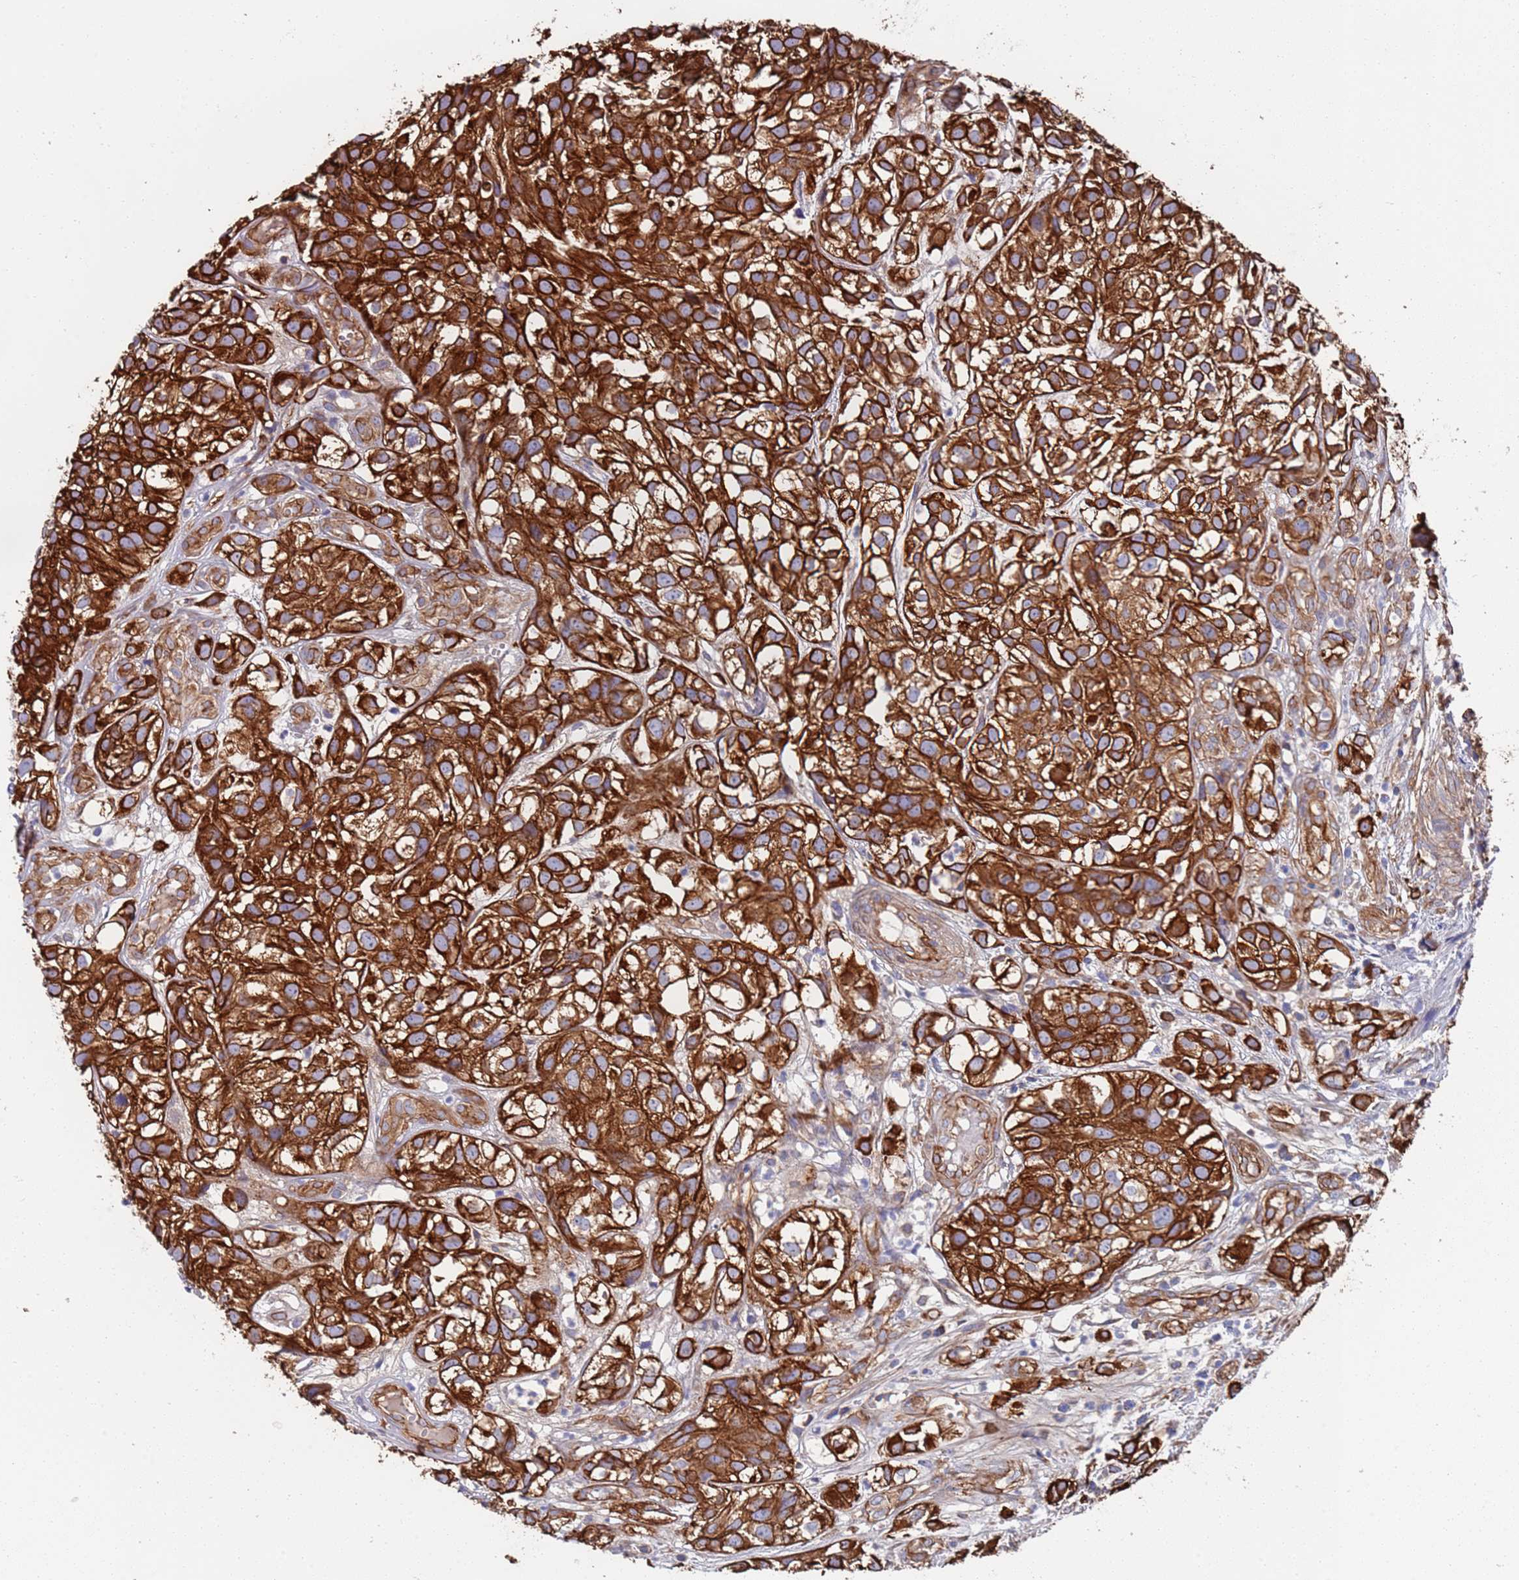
{"staining": {"intensity": "strong", "quantity": ">75%", "location": "cytoplasmic/membranous"}, "tissue": "urothelial cancer", "cell_type": "Tumor cells", "image_type": "cancer", "snomed": [{"axis": "morphology", "description": "Urothelial carcinoma, High grade"}, {"axis": "topography", "description": "Urinary bladder"}], "caption": "This is an image of immunohistochemistry staining of urothelial carcinoma (high-grade), which shows strong staining in the cytoplasmic/membranous of tumor cells.", "gene": "JAKMIP2", "patient": {"sex": "male", "age": 56}}